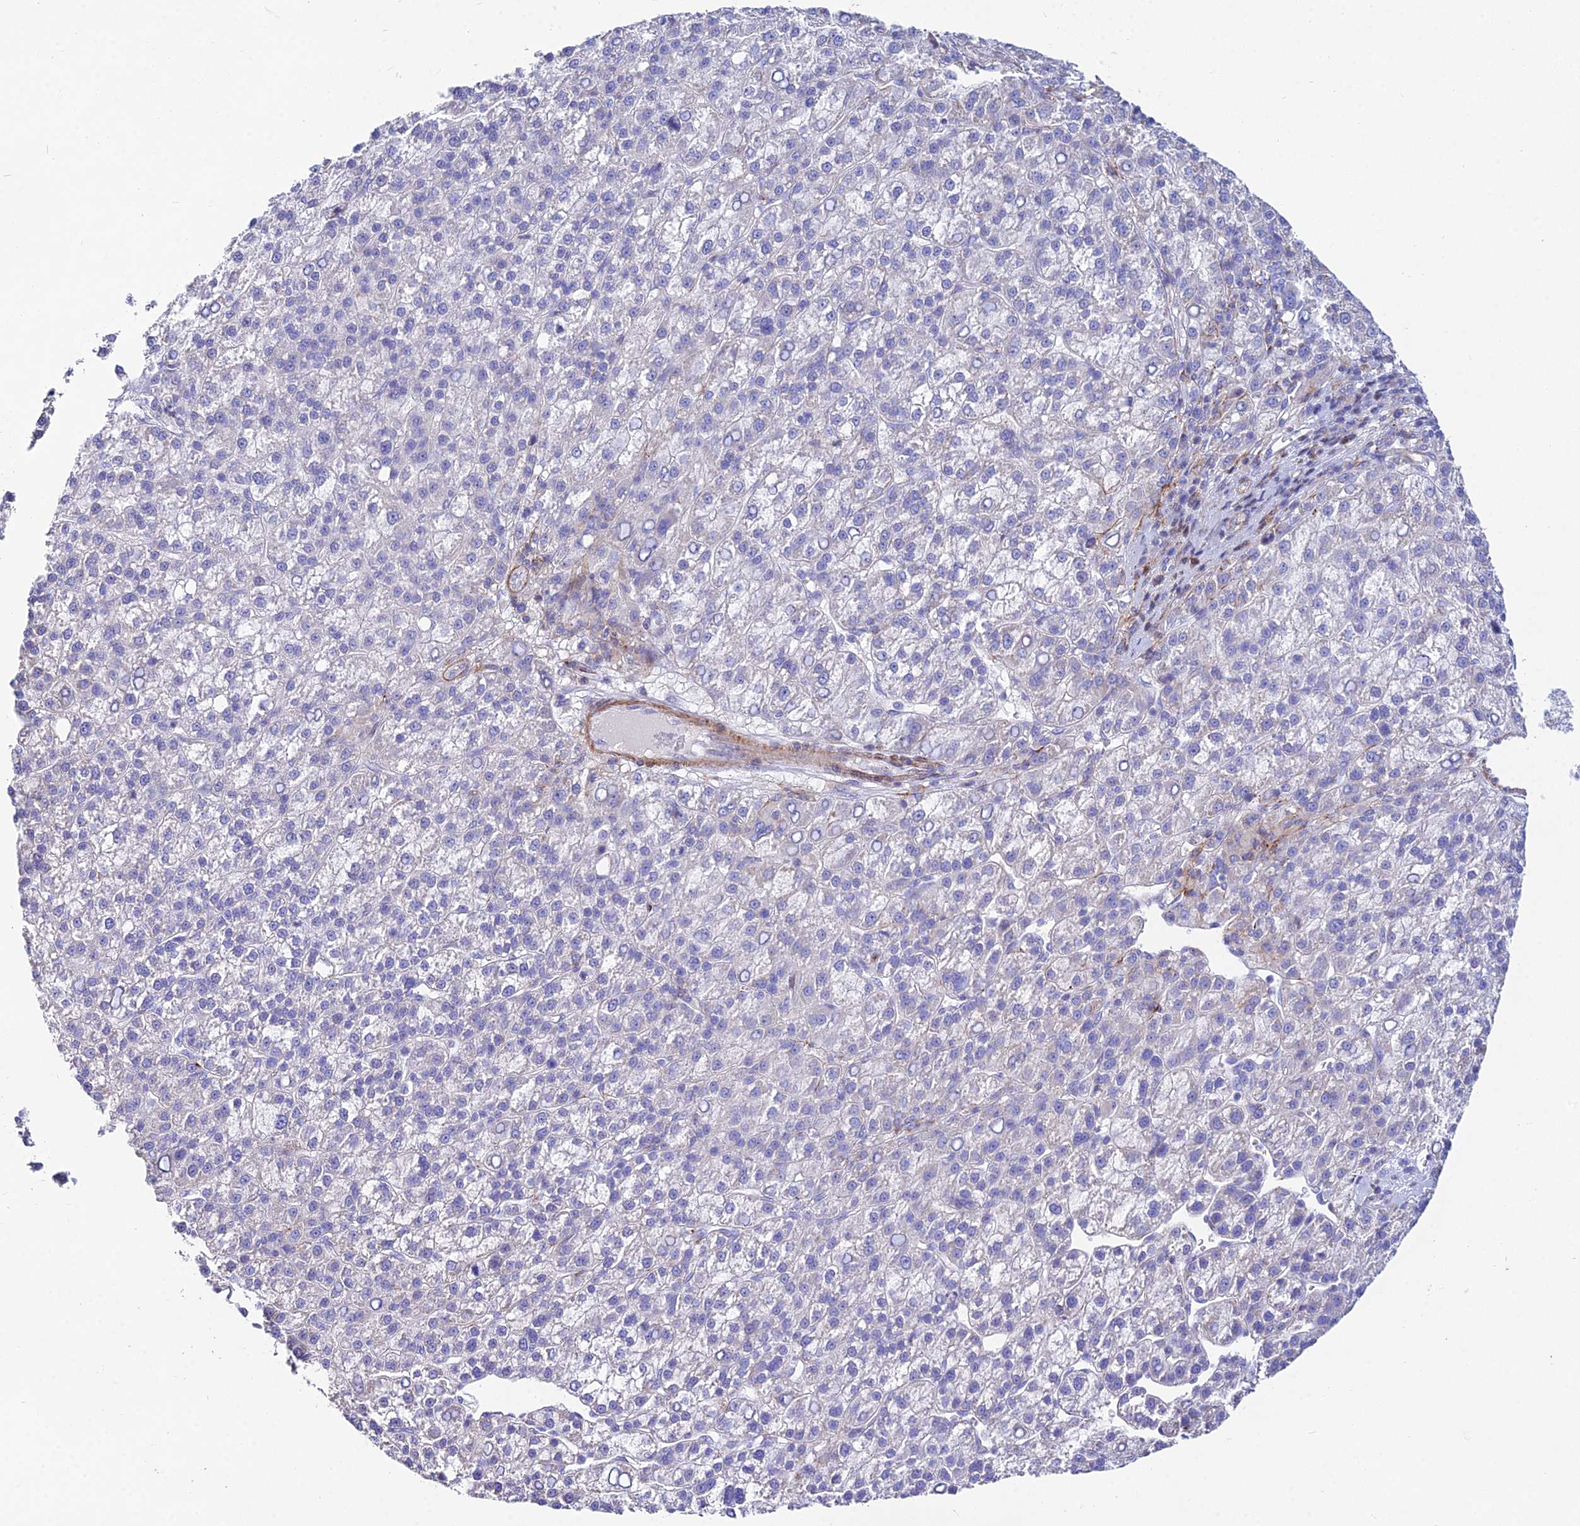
{"staining": {"intensity": "negative", "quantity": "none", "location": "none"}, "tissue": "liver cancer", "cell_type": "Tumor cells", "image_type": "cancer", "snomed": [{"axis": "morphology", "description": "Carcinoma, Hepatocellular, NOS"}, {"axis": "topography", "description": "Liver"}], "caption": "Hepatocellular carcinoma (liver) was stained to show a protein in brown. There is no significant positivity in tumor cells. (Immunohistochemistry (ihc), brightfield microscopy, high magnification).", "gene": "DLX1", "patient": {"sex": "female", "age": 58}}